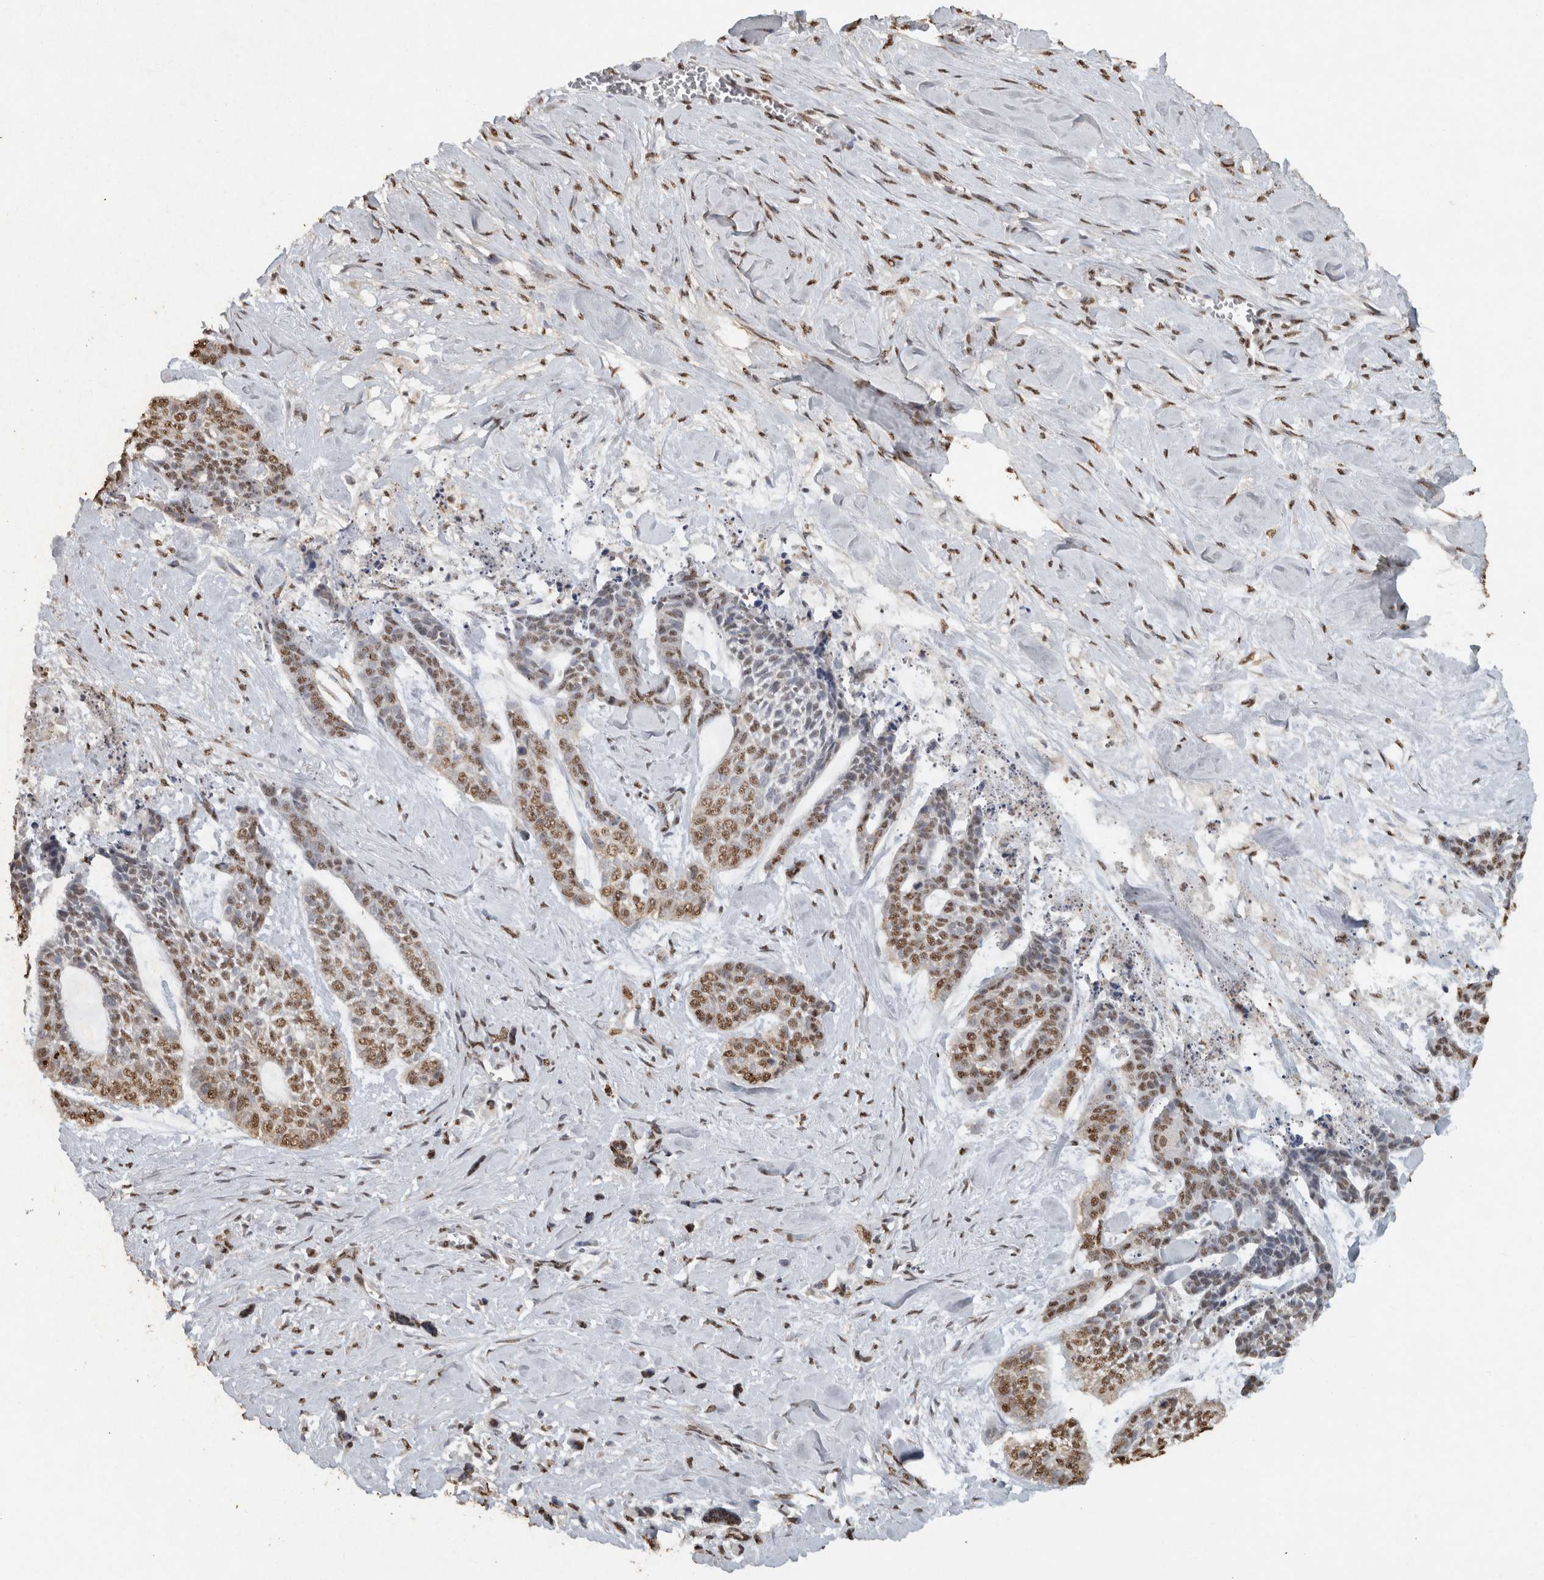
{"staining": {"intensity": "moderate", "quantity": ">75%", "location": "nuclear"}, "tissue": "skin cancer", "cell_type": "Tumor cells", "image_type": "cancer", "snomed": [{"axis": "morphology", "description": "Basal cell carcinoma"}, {"axis": "topography", "description": "Skin"}], "caption": "Tumor cells reveal moderate nuclear expression in about >75% of cells in skin cancer.", "gene": "HAND2", "patient": {"sex": "female", "age": 64}}